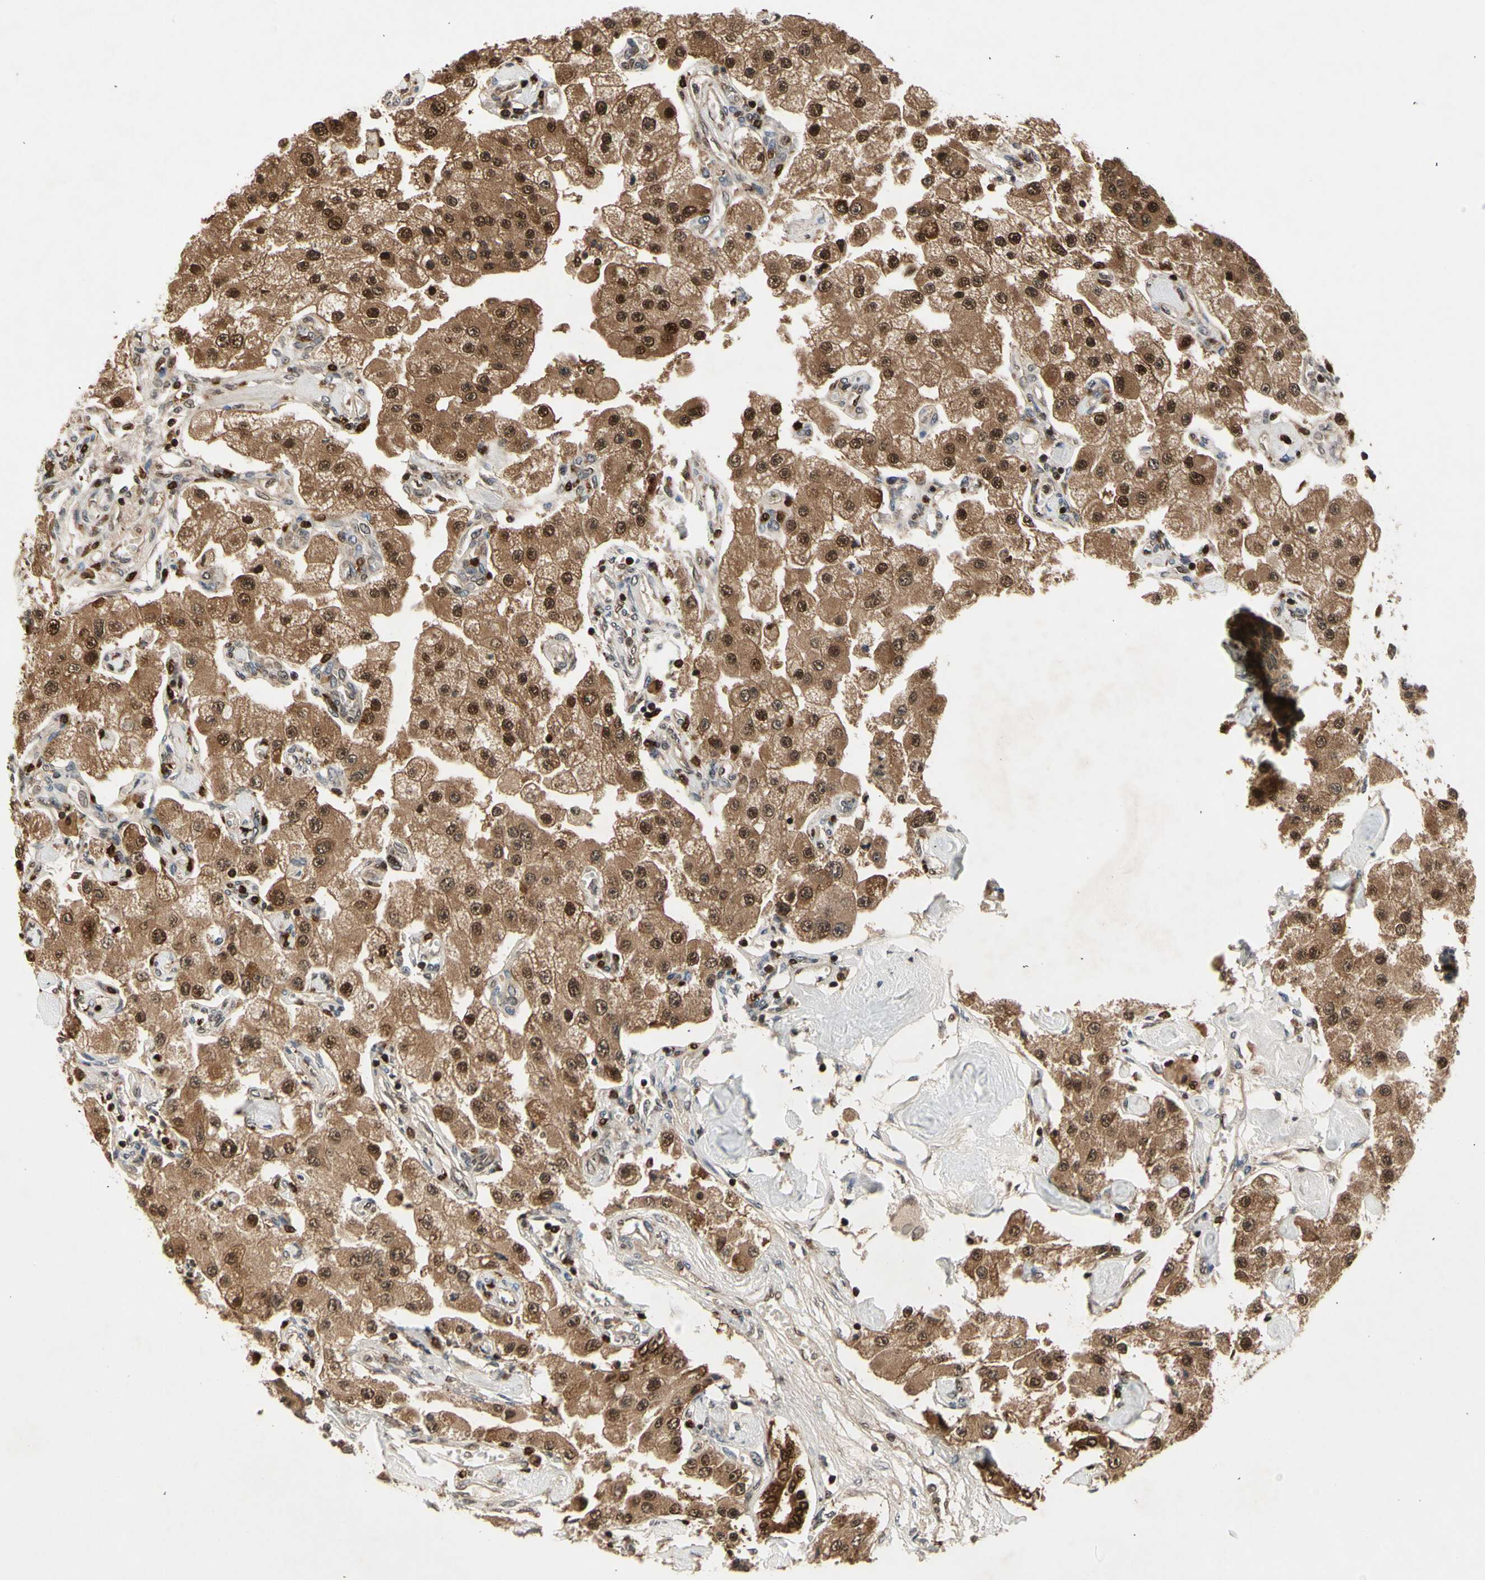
{"staining": {"intensity": "moderate", "quantity": ">75%", "location": "cytoplasmic/membranous,nuclear"}, "tissue": "carcinoid", "cell_type": "Tumor cells", "image_type": "cancer", "snomed": [{"axis": "morphology", "description": "Carcinoid, malignant, NOS"}, {"axis": "topography", "description": "Pancreas"}], "caption": "Immunohistochemical staining of human carcinoid (malignant) shows medium levels of moderate cytoplasmic/membranous and nuclear expression in approximately >75% of tumor cells.", "gene": "GSR", "patient": {"sex": "male", "age": 41}}